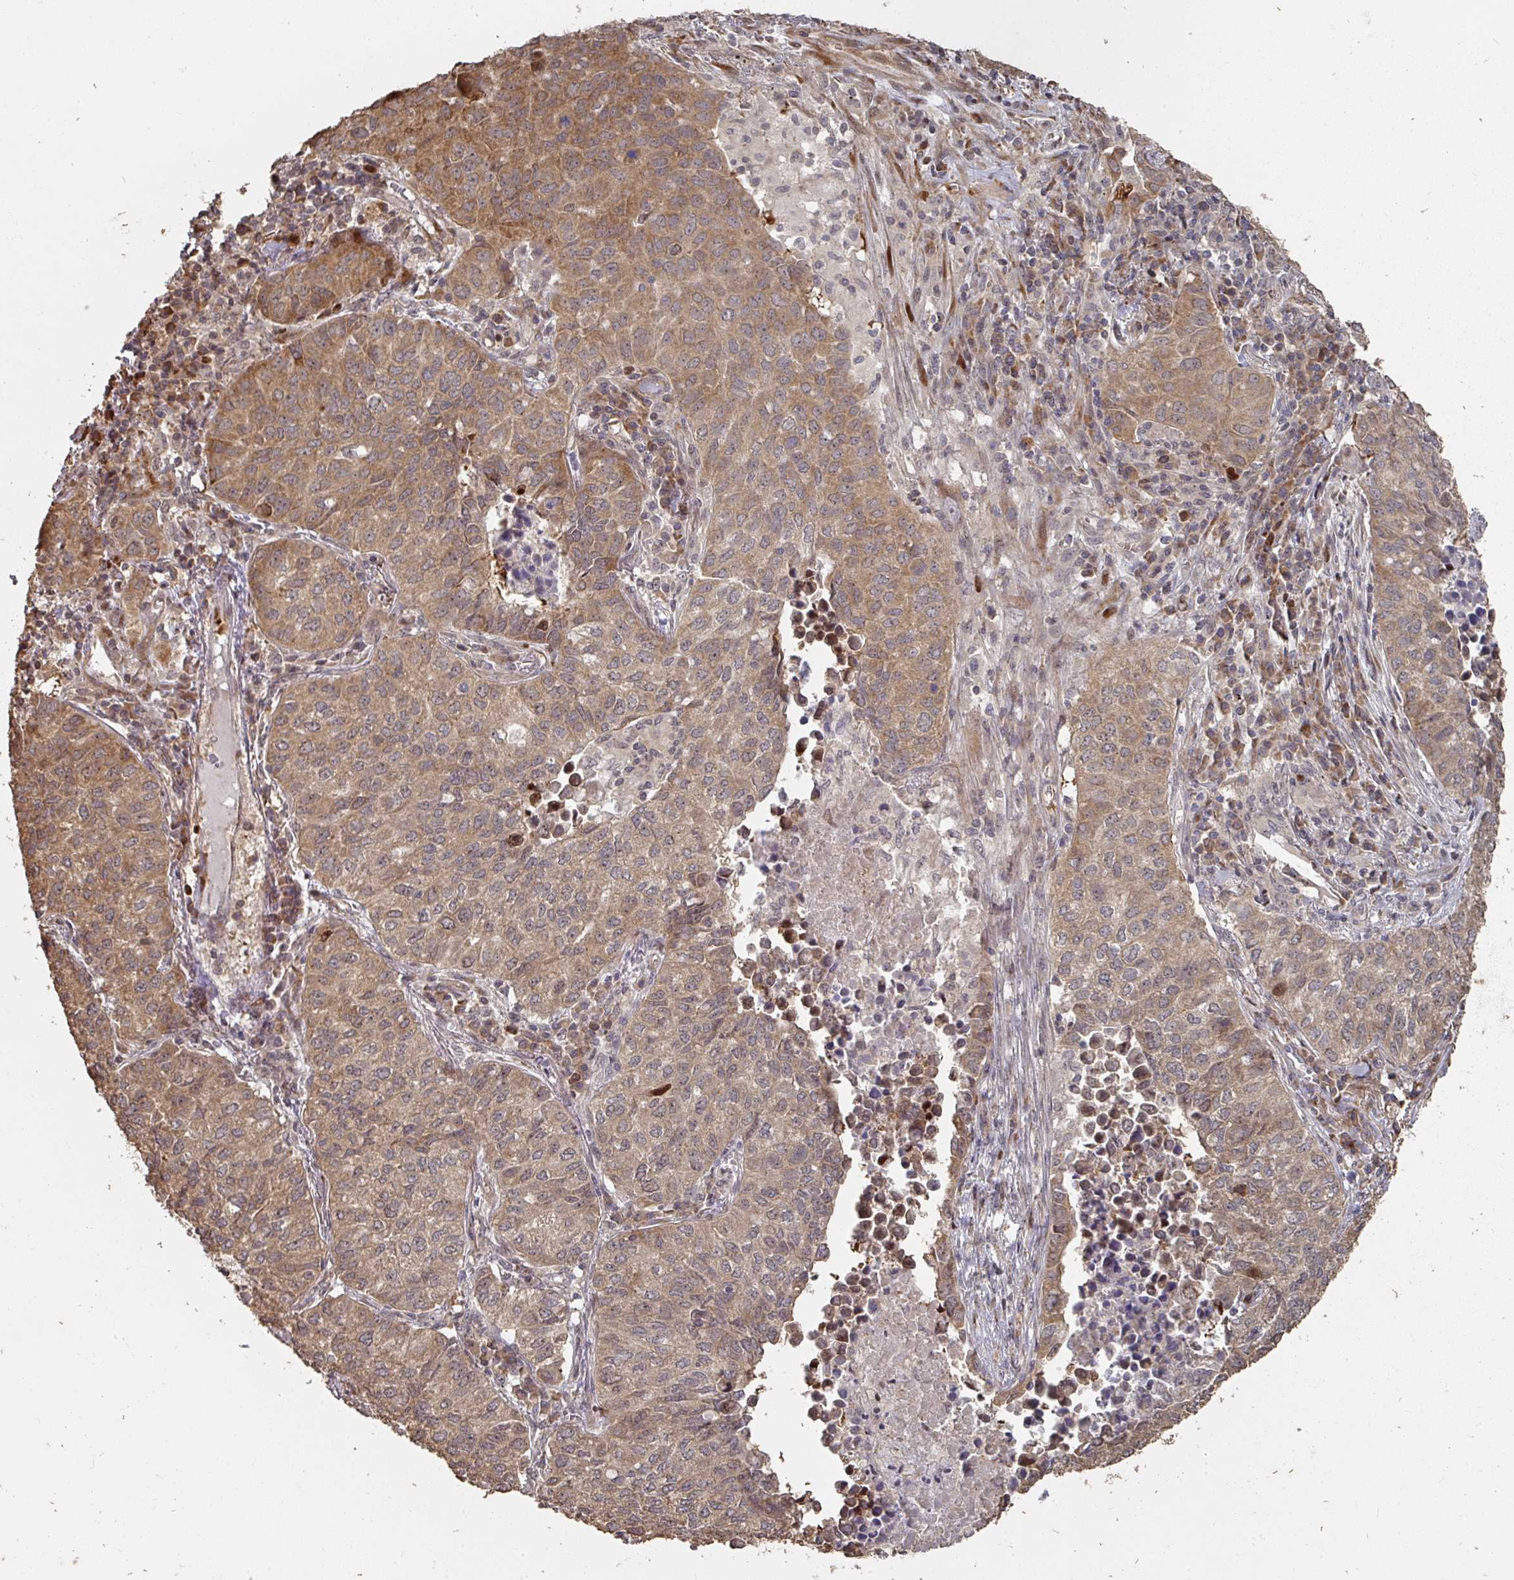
{"staining": {"intensity": "moderate", "quantity": ">75%", "location": "cytoplasmic/membranous"}, "tissue": "lung cancer", "cell_type": "Tumor cells", "image_type": "cancer", "snomed": [{"axis": "morphology", "description": "Adenocarcinoma, NOS"}, {"axis": "topography", "description": "Lung"}], "caption": "Moderate cytoplasmic/membranous protein staining is identified in approximately >75% of tumor cells in lung adenocarcinoma. The protein is shown in brown color, while the nuclei are stained blue.", "gene": "CA7", "patient": {"sex": "female", "age": 50}}